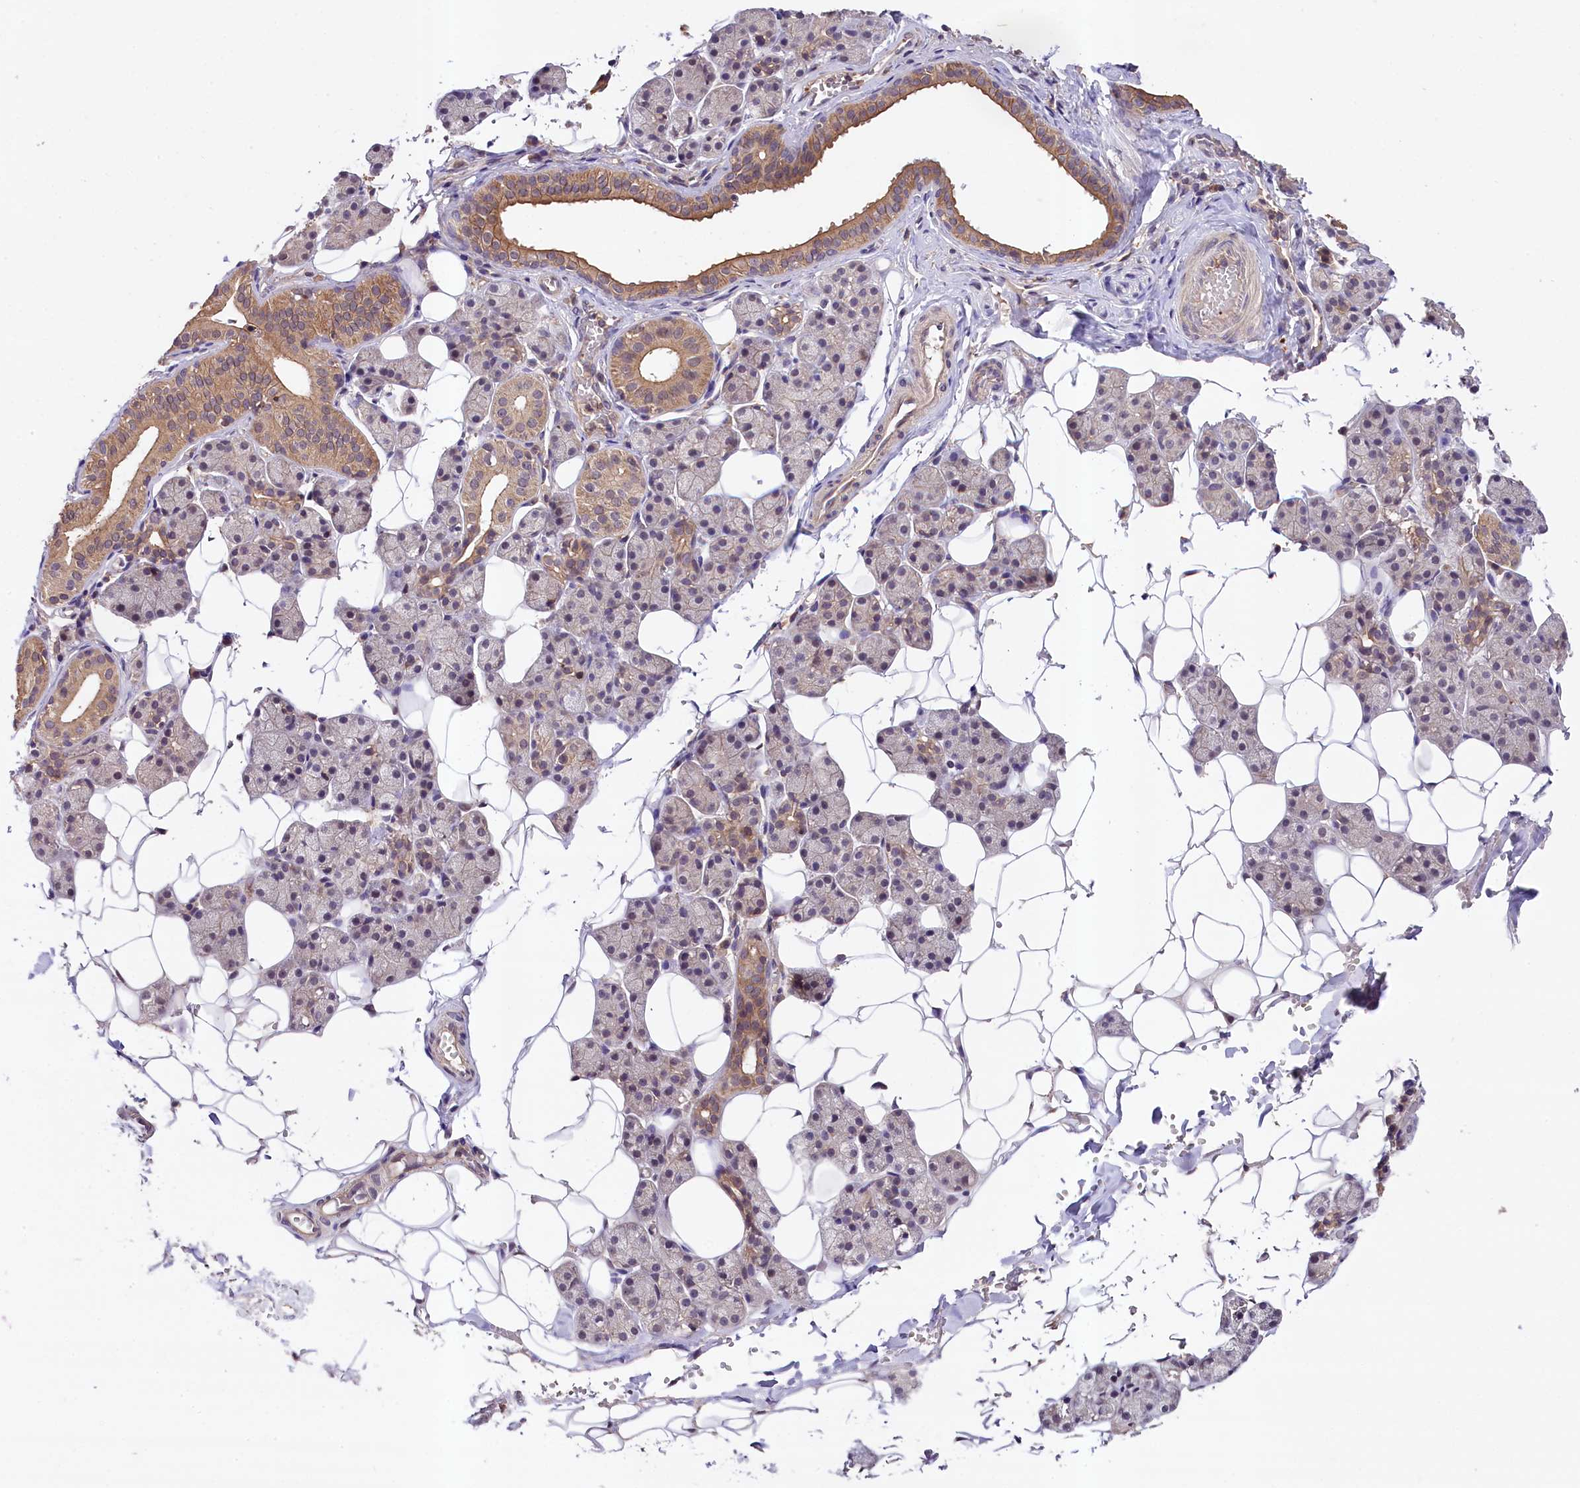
{"staining": {"intensity": "moderate", "quantity": "<25%", "location": "cytoplasmic/membranous"}, "tissue": "salivary gland", "cell_type": "Glandular cells", "image_type": "normal", "snomed": [{"axis": "morphology", "description": "Normal tissue, NOS"}, {"axis": "topography", "description": "Salivary gland"}], "caption": "A low amount of moderate cytoplasmic/membranous expression is seen in approximately <25% of glandular cells in benign salivary gland.", "gene": "SKIDA1", "patient": {"sex": "female", "age": 33}}